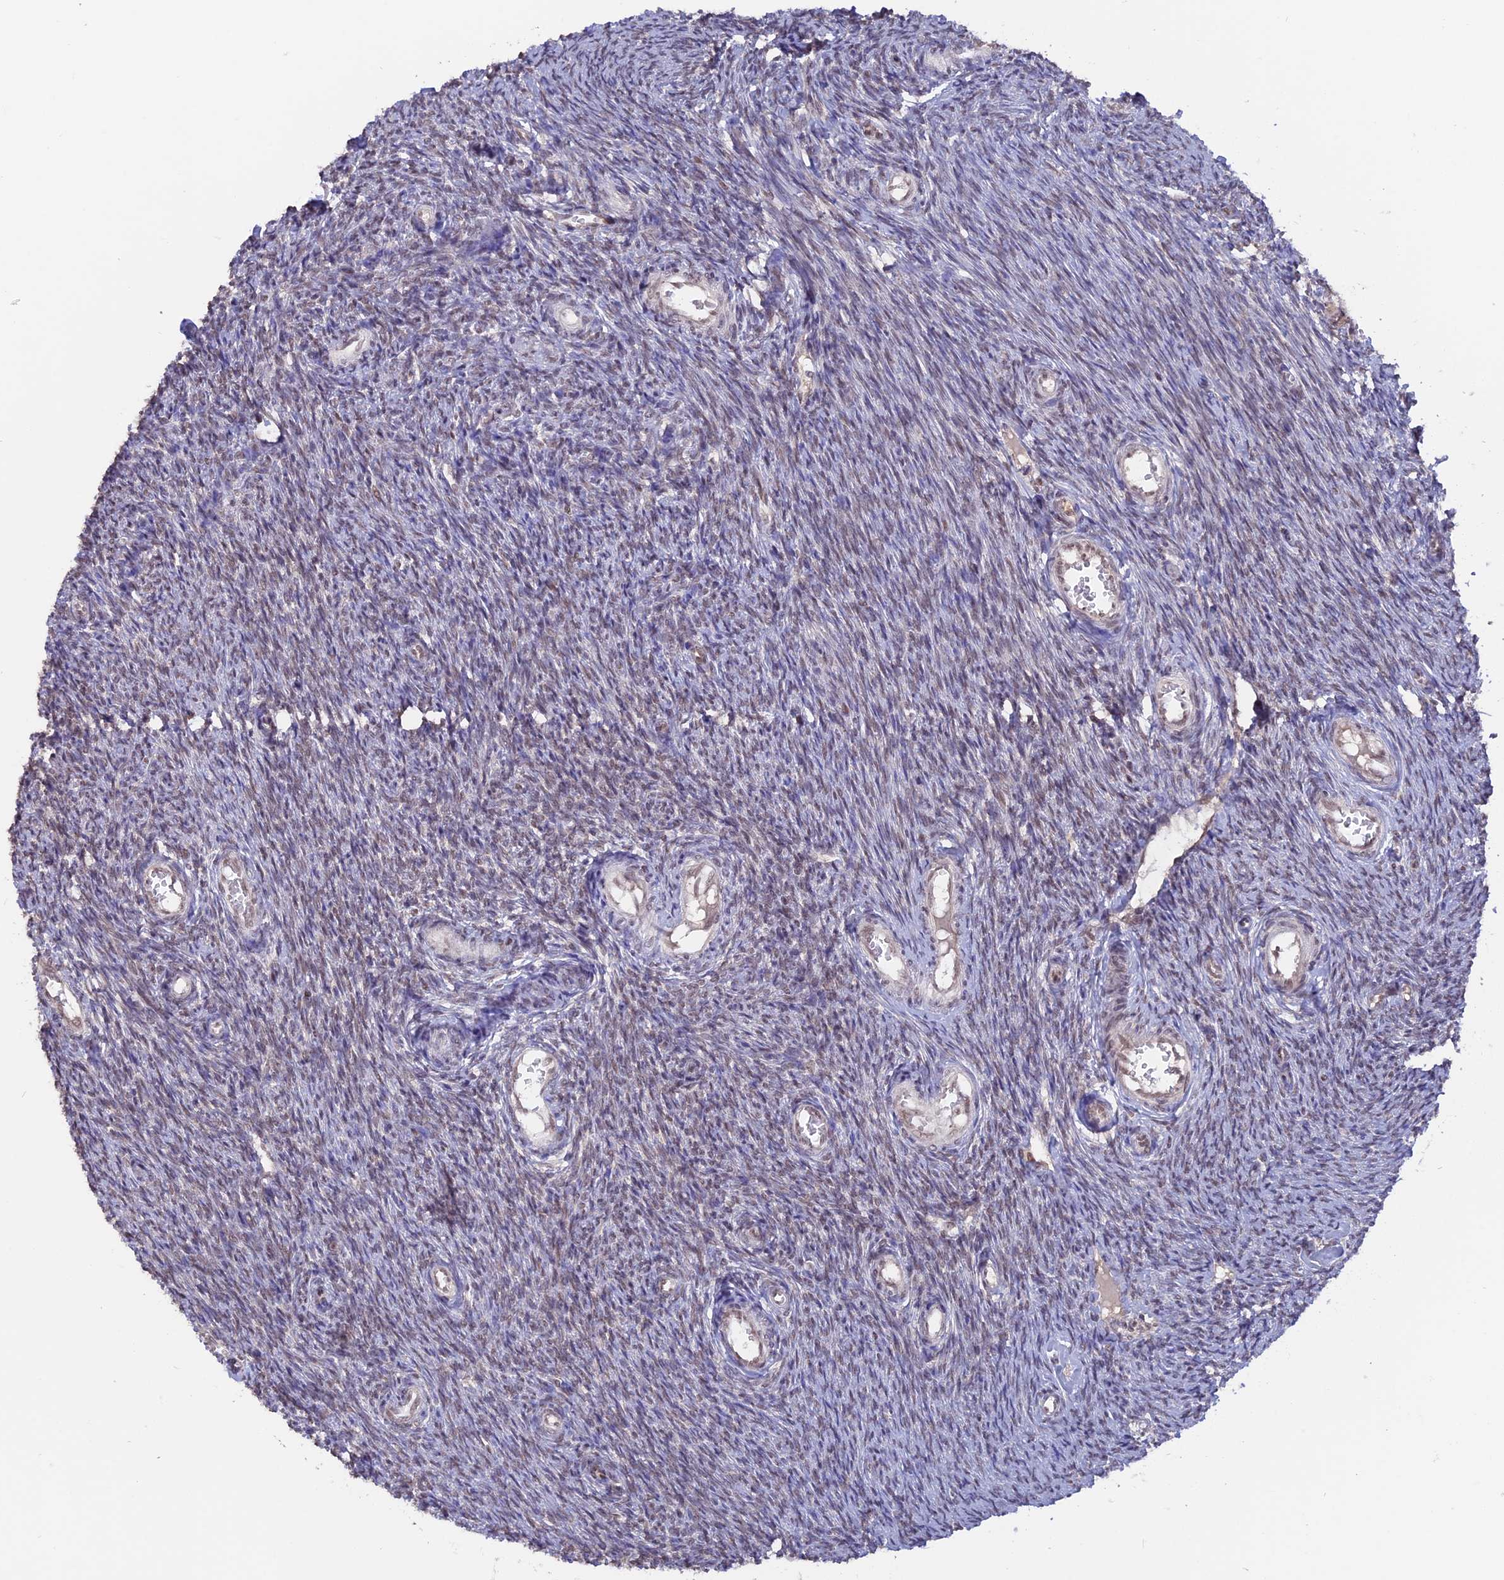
{"staining": {"intensity": "weak", "quantity": "<25%", "location": "nuclear"}, "tissue": "ovary", "cell_type": "Ovarian stroma cells", "image_type": "normal", "snomed": [{"axis": "morphology", "description": "Normal tissue, NOS"}, {"axis": "topography", "description": "Ovary"}], "caption": "An image of human ovary is negative for staining in ovarian stroma cells. (Brightfield microscopy of DAB immunohistochemistry (IHC) at high magnification).", "gene": "RFC5", "patient": {"sex": "female", "age": 44}}